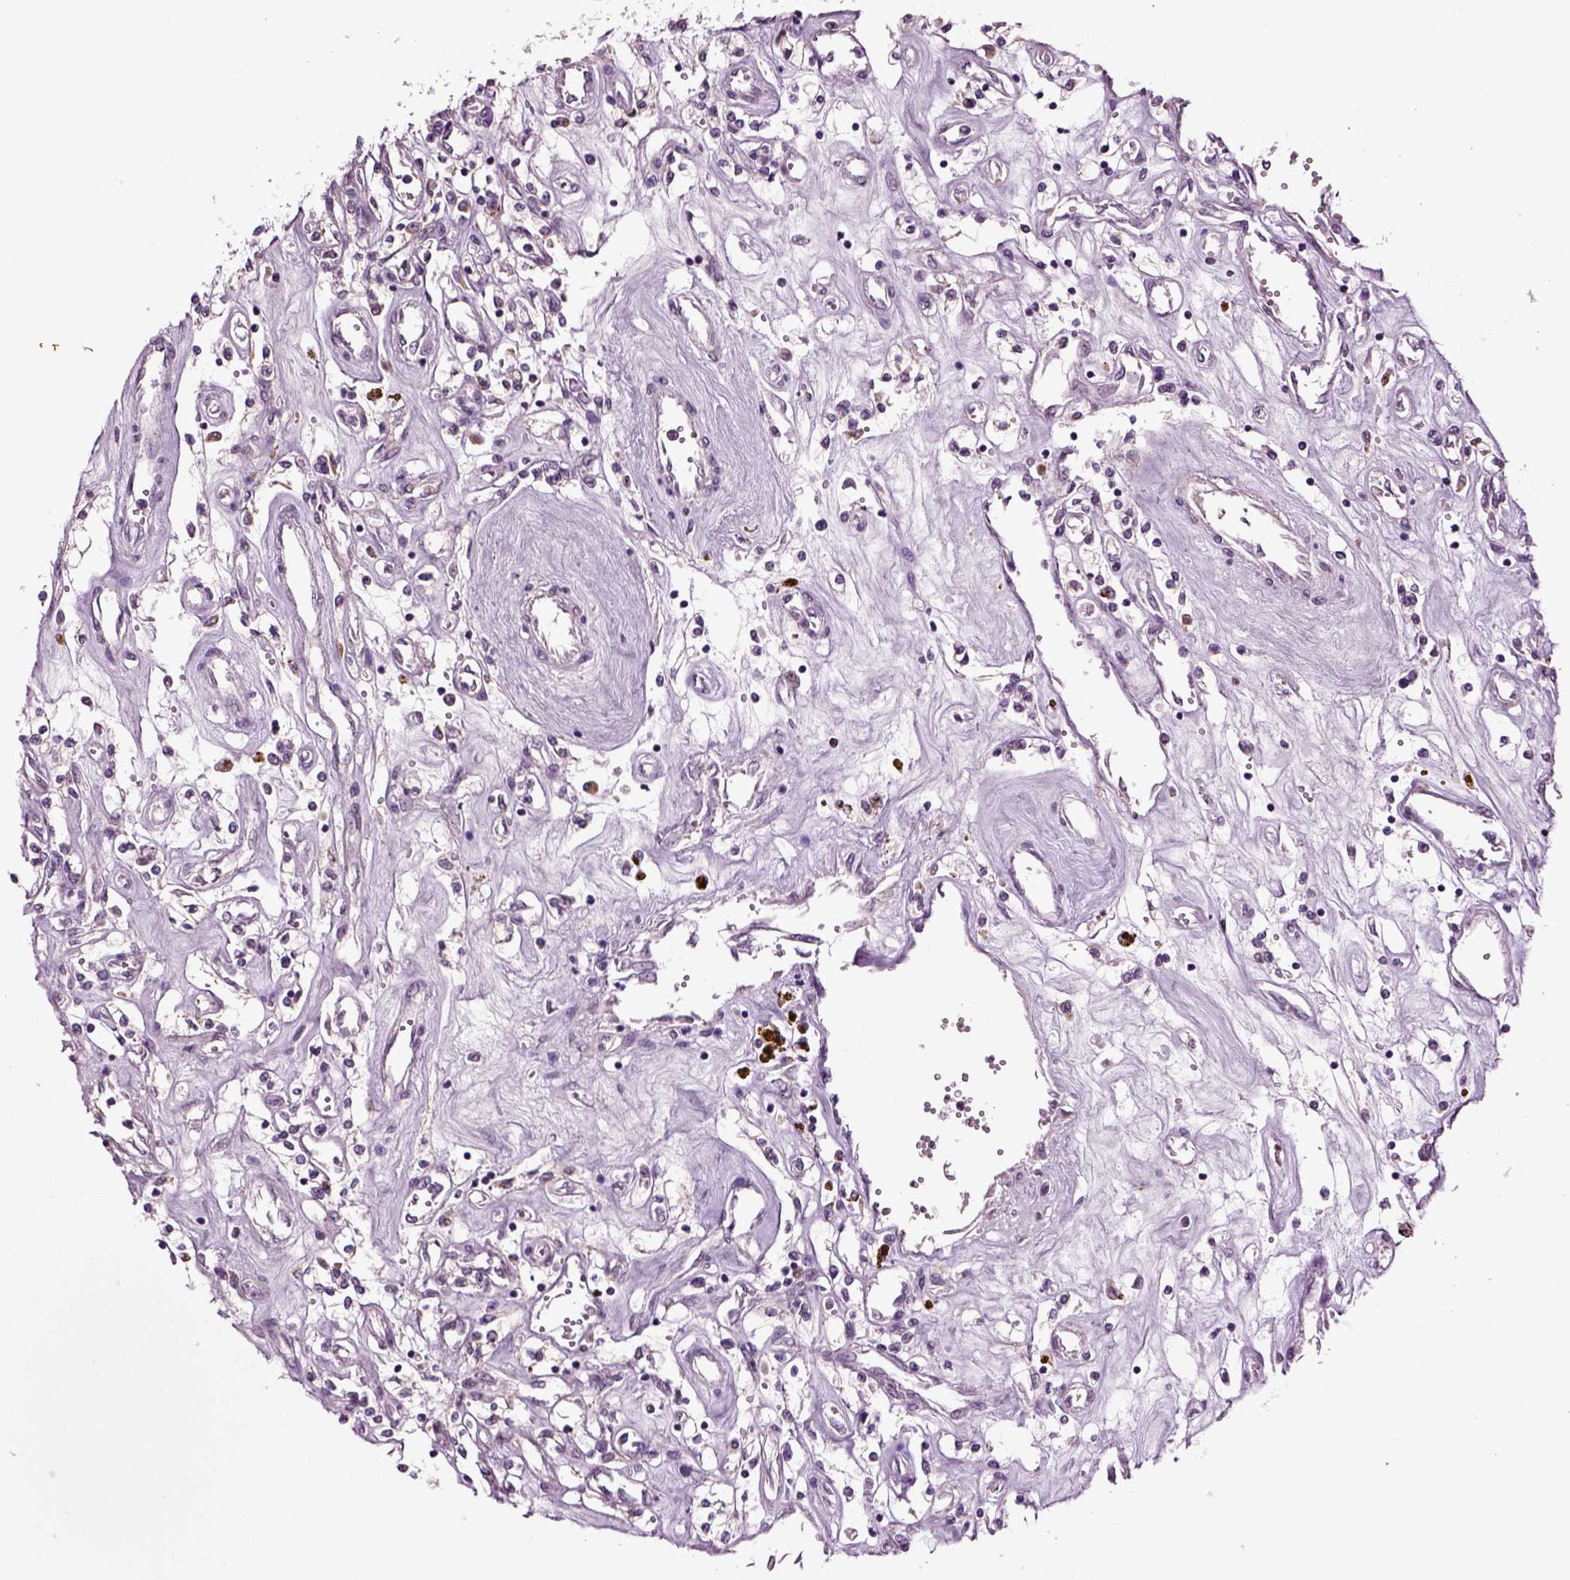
{"staining": {"intensity": "negative", "quantity": "none", "location": "none"}, "tissue": "renal cancer", "cell_type": "Tumor cells", "image_type": "cancer", "snomed": [{"axis": "morphology", "description": "Adenocarcinoma, NOS"}, {"axis": "topography", "description": "Kidney"}], "caption": "Immunohistochemistry (IHC) of human renal adenocarcinoma exhibits no expression in tumor cells.", "gene": "SLC17A6", "patient": {"sex": "female", "age": 59}}